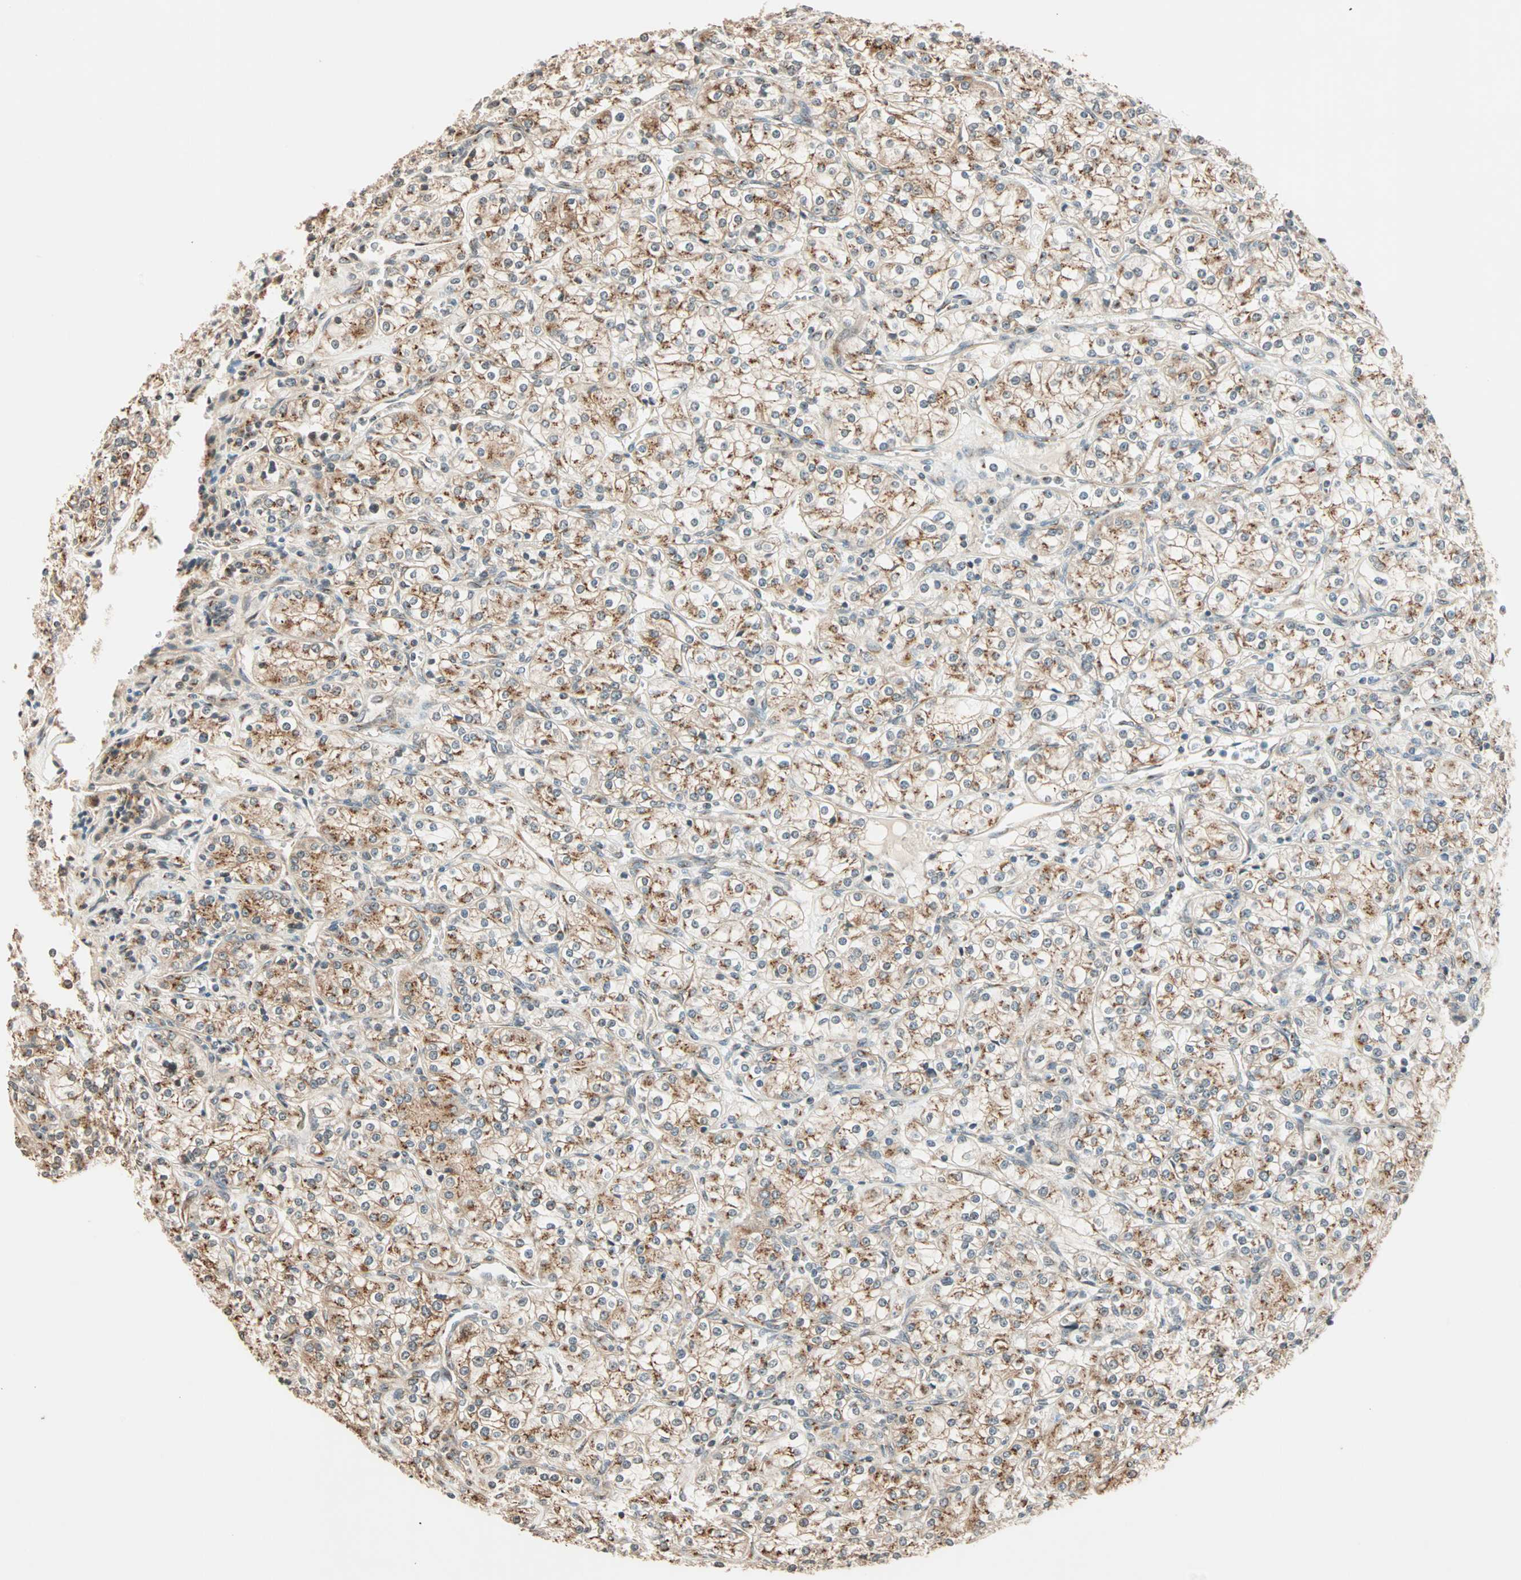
{"staining": {"intensity": "moderate", "quantity": "25%-75%", "location": "cytoplasmic/membranous"}, "tissue": "renal cancer", "cell_type": "Tumor cells", "image_type": "cancer", "snomed": [{"axis": "morphology", "description": "Adenocarcinoma, NOS"}, {"axis": "topography", "description": "Kidney"}], "caption": "A histopathology image of human renal cancer stained for a protein exhibits moderate cytoplasmic/membranous brown staining in tumor cells. (brown staining indicates protein expression, while blue staining denotes nuclei).", "gene": "PRDM2", "patient": {"sex": "male", "age": 77}}